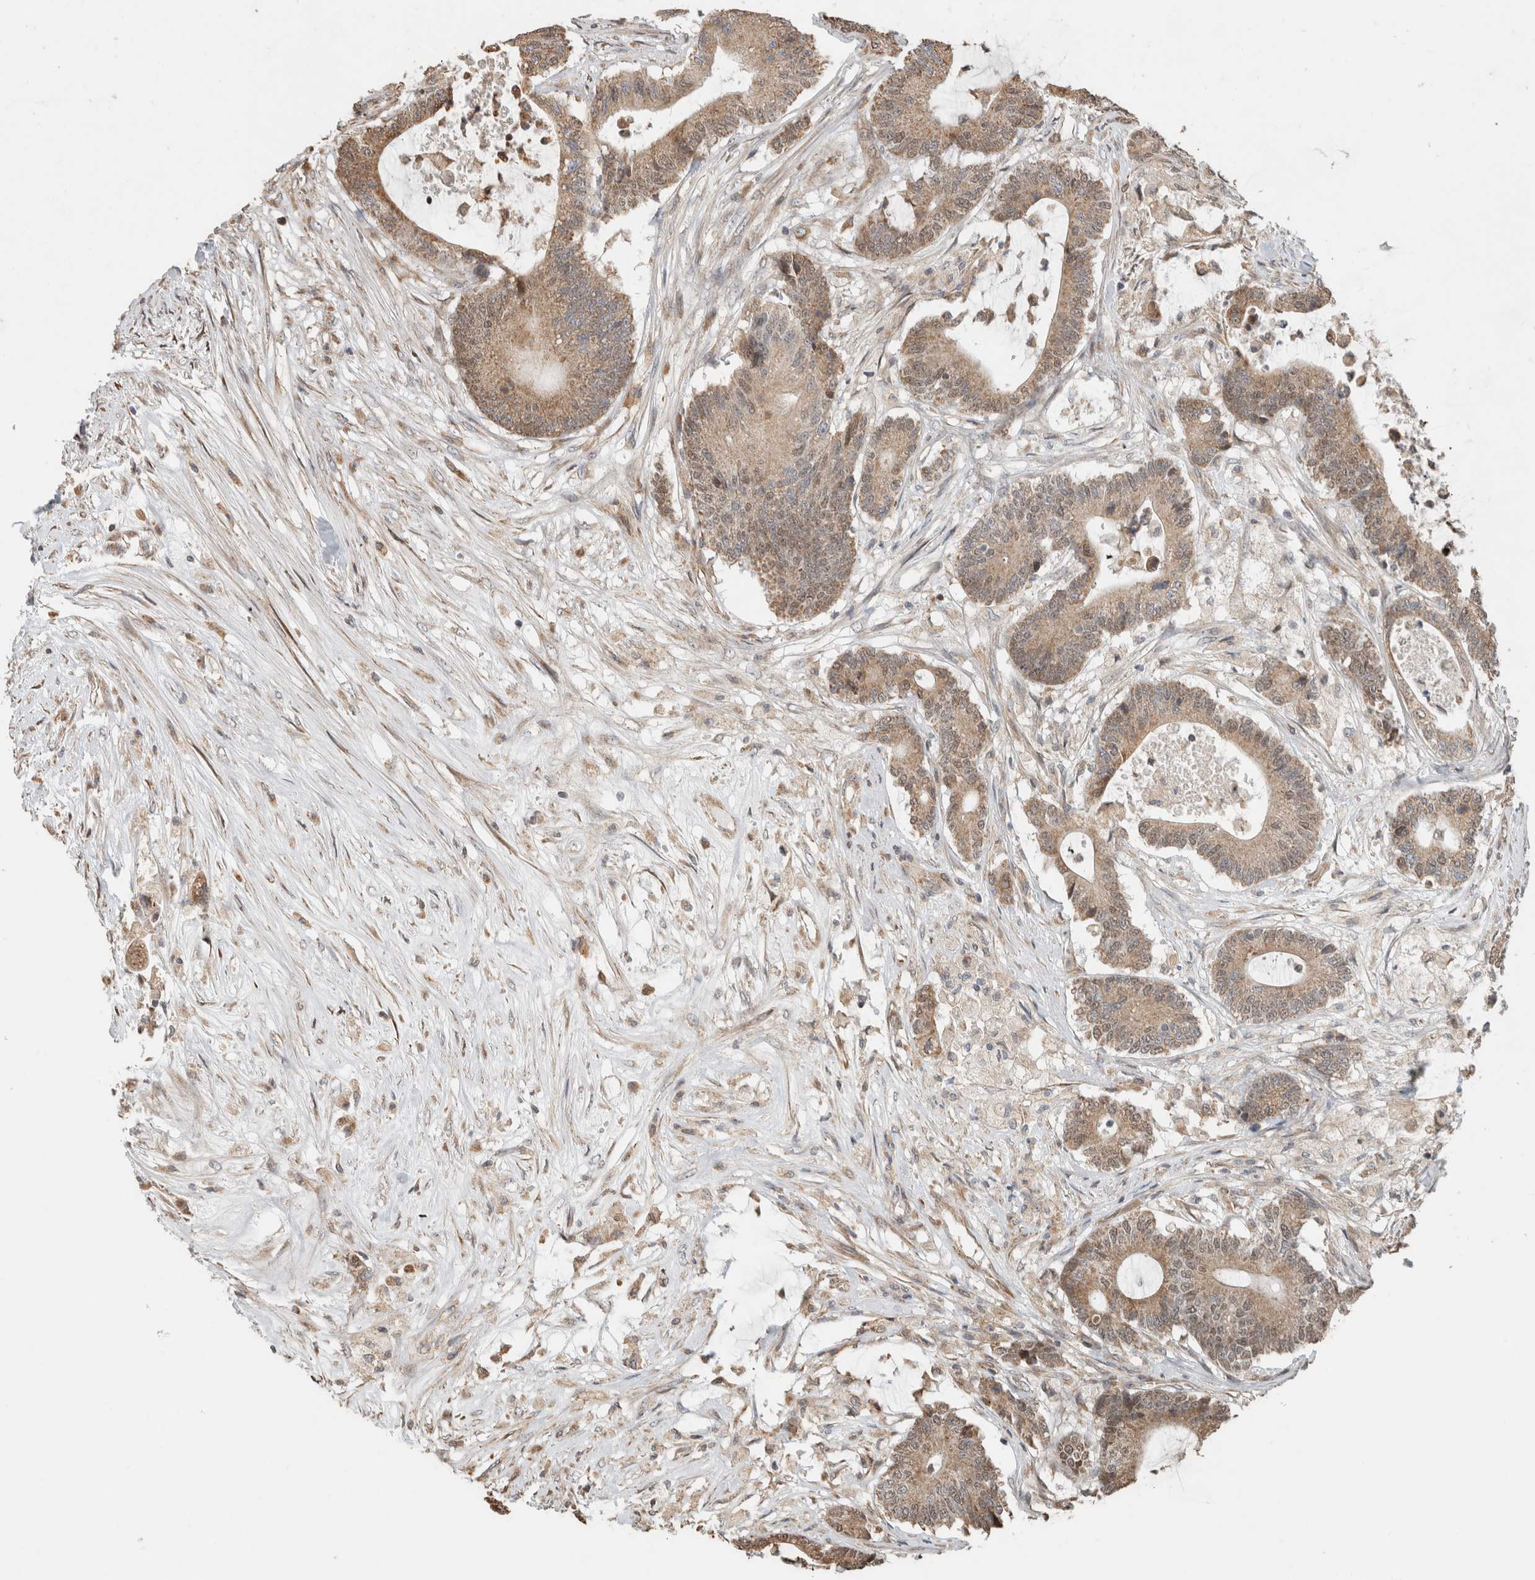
{"staining": {"intensity": "weak", "quantity": ">75%", "location": "cytoplasmic/membranous,nuclear"}, "tissue": "colorectal cancer", "cell_type": "Tumor cells", "image_type": "cancer", "snomed": [{"axis": "morphology", "description": "Adenocarcinoma, NOS"}, {"axis": "topography", "description": "Colon"}], "caption": "Human colorectal cancer stained with a protein marker exhibits weak staining in tumor cells.", "gene": "GINS4", "patient": {"sex": "female", "age": 84}}